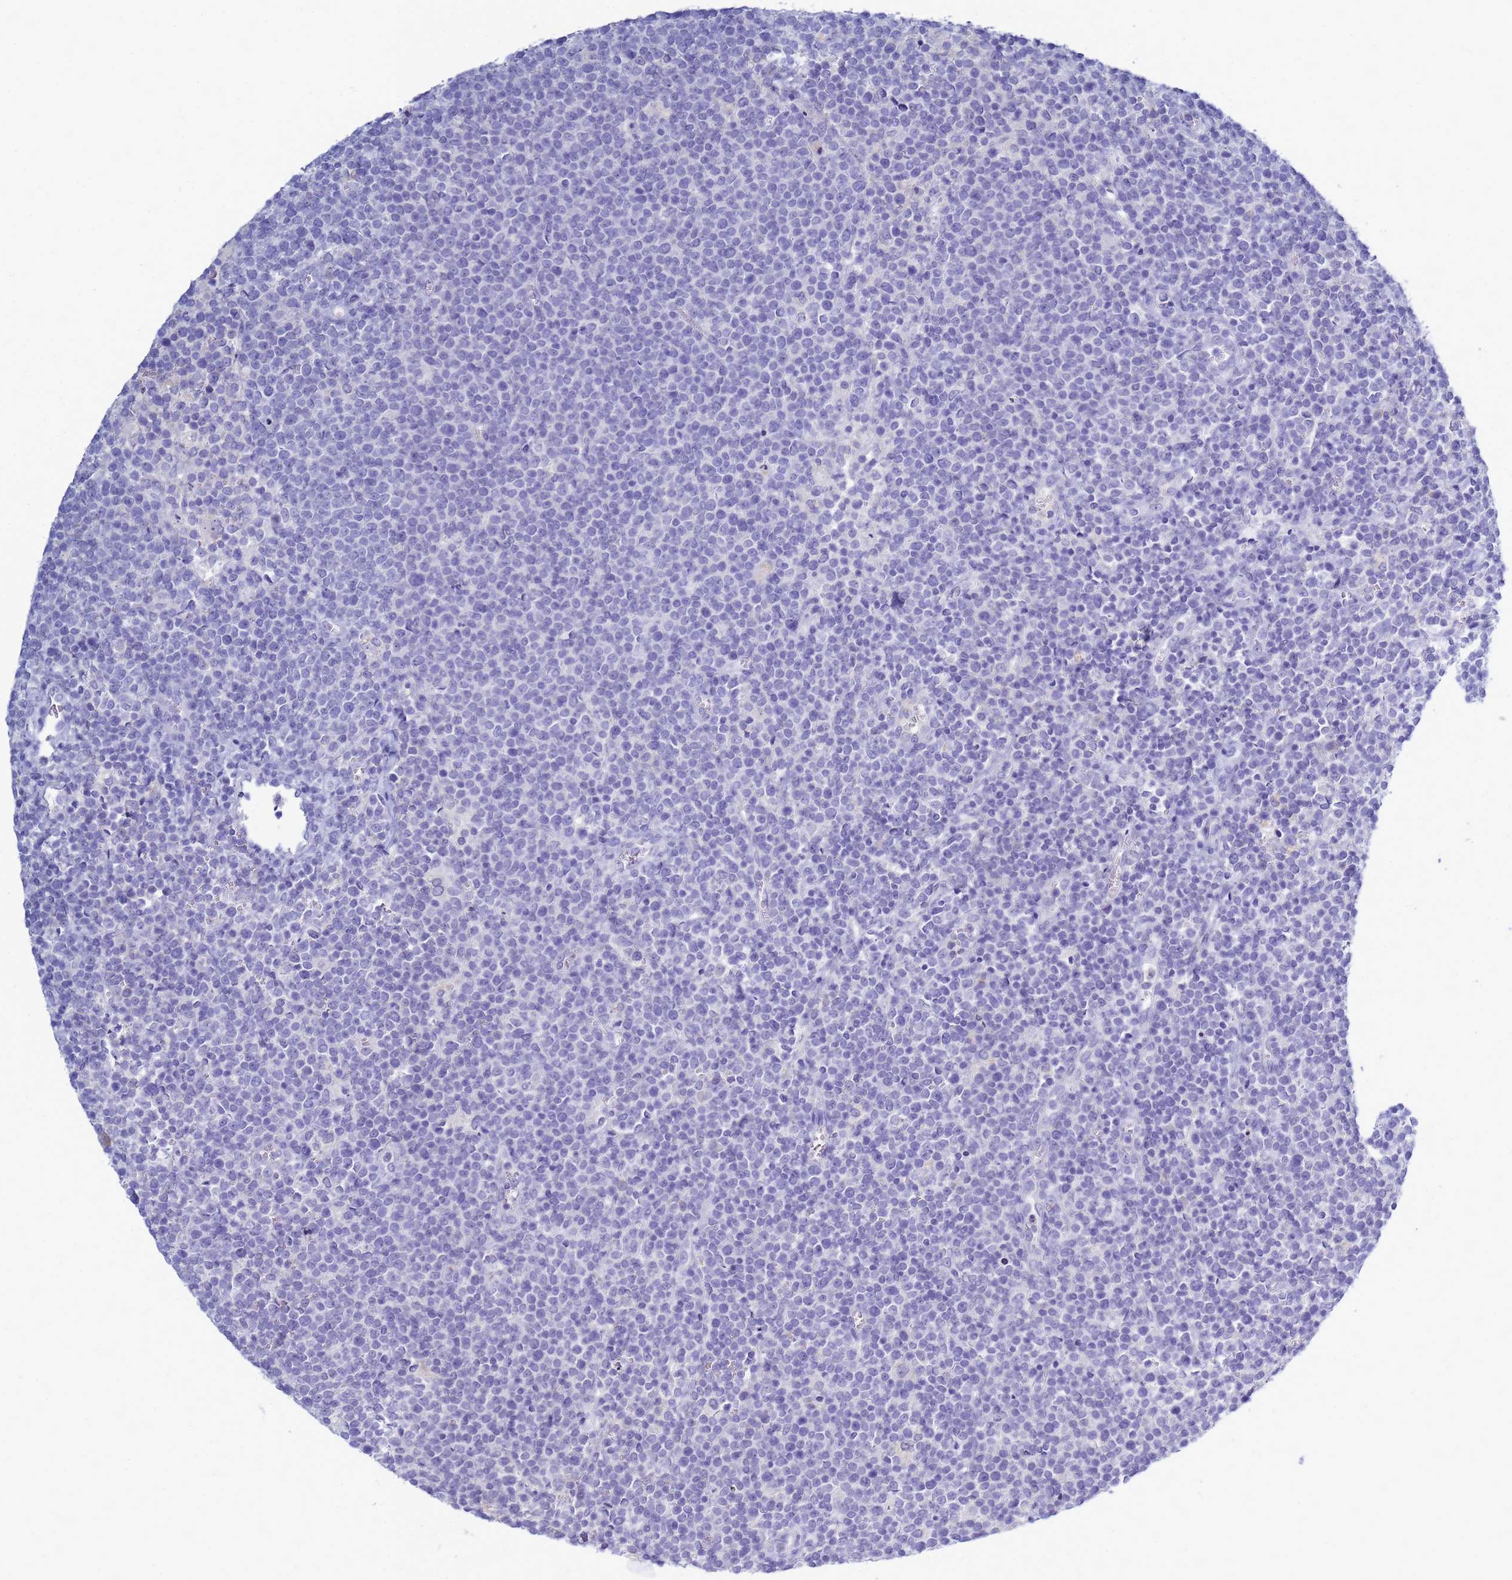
{"staining": {"intensity": "negative", "quantity": "none", "location": "none"}, "tissue": "lymphoma", "cell_type": "Tumor cells", "image_type": "cancer", "snomed": [{"axis": "morphology", "description": "Malignant lymphoma, non-Hodgkin's type, High grade"}, {"axis": "topography", "description": "Lymph node"}], "caption": "The immunohistochemistry histopathology image has no significant positivity in tumor cells of malignant lymphoma, non-Hodgkin's type (high-grade) tissue.", "gene": "B3GNT8", "patient": {"sex": "male", "age": 61}}